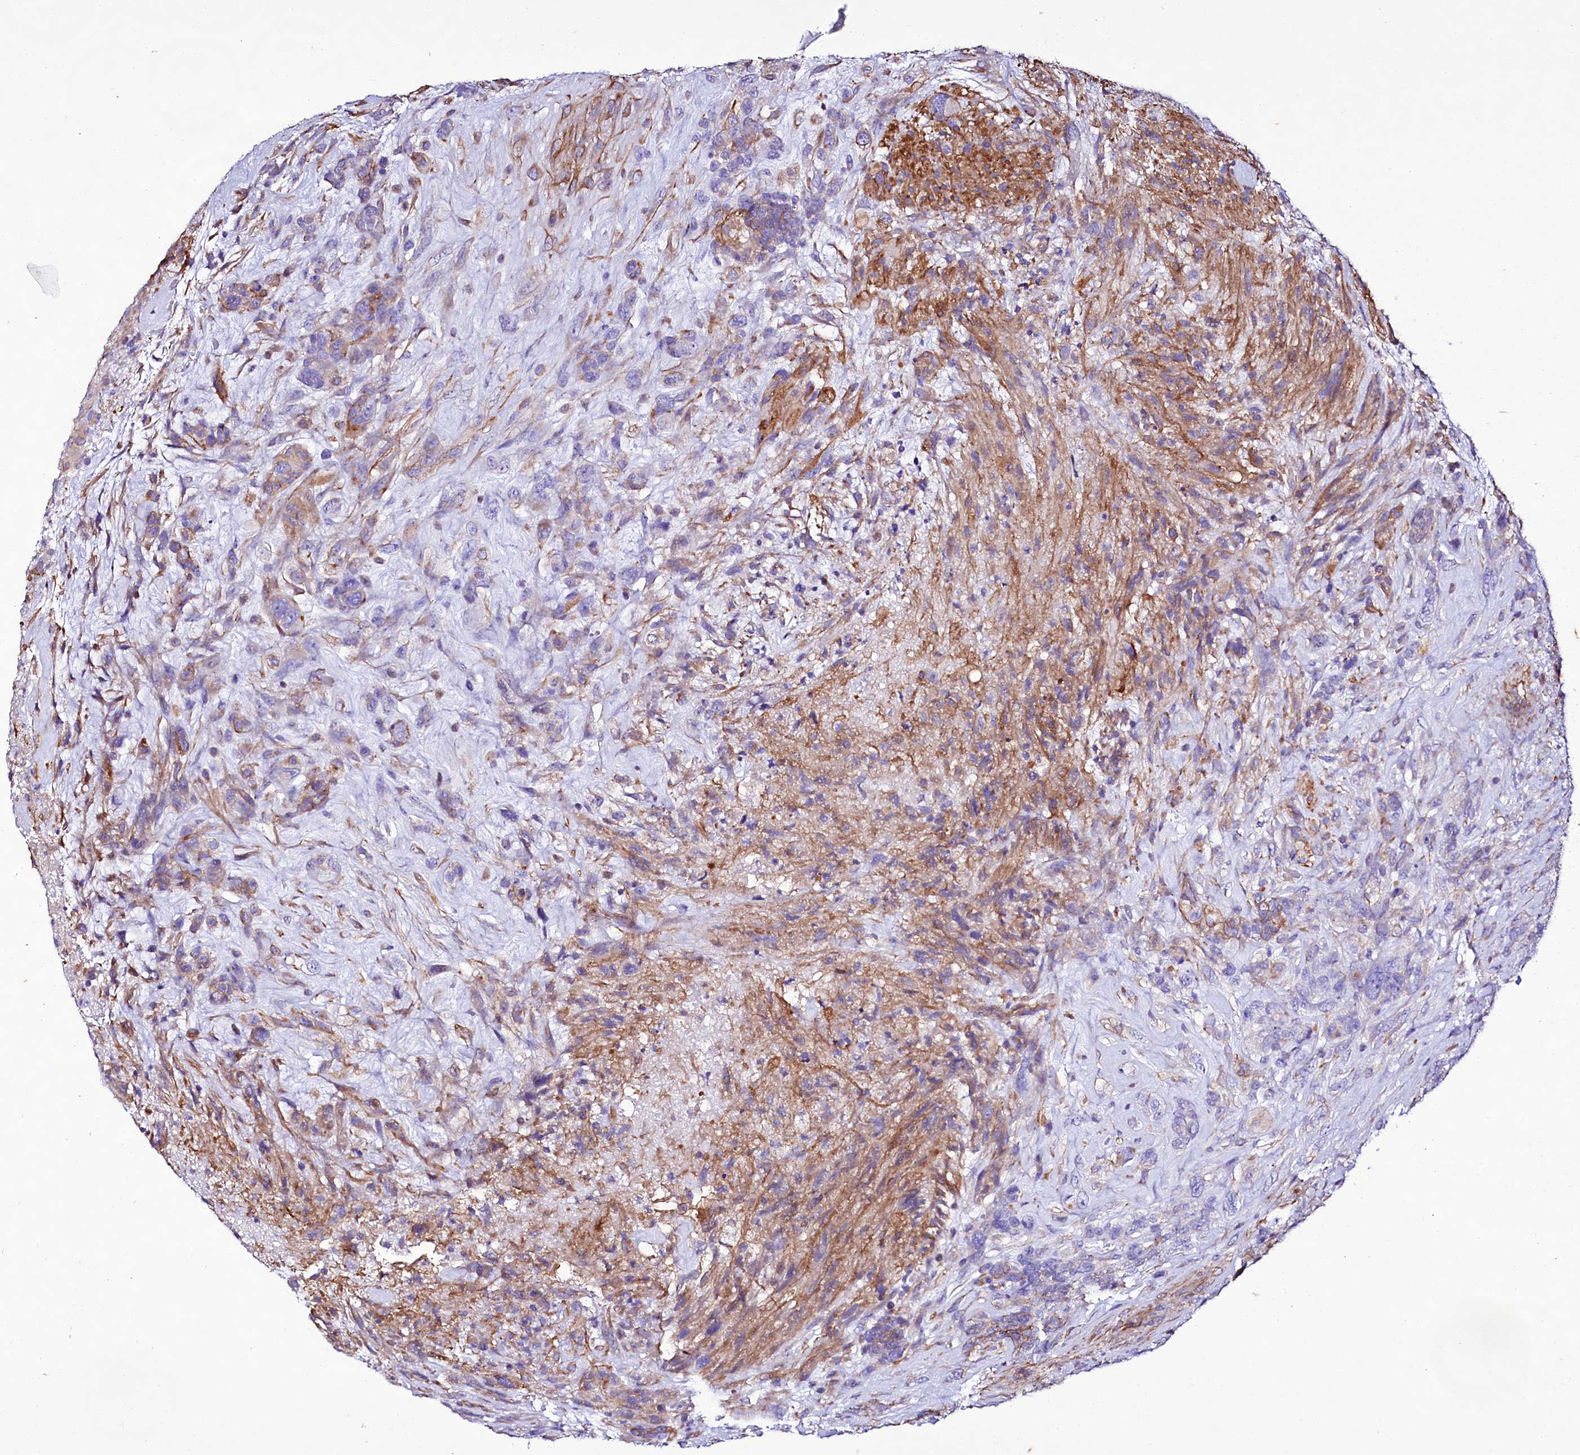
{"staining": {"intensity": "negative", "quantity": "none", "location": "none"}, "tissue": "glioma", "cell_type": "Tumor cells", "image_type": "cancer", "snomed": [{"axis": "morphology", "description": "Glioma, malignant, High grade"}, {"axis": "topography", "description": "Brain"}], "caption": "Immunohistochemistry micrograph of human glioma stained for a protein (brown), which demonstrates no staining in tumor cells. The staining was performed using DAB to visualize the protein expression in brown, while the nuclei were stained in blue with hematoxylin (Magnification: 20x).", "gene": "CD99", "patient": {"sex": "male", "age": 61}}